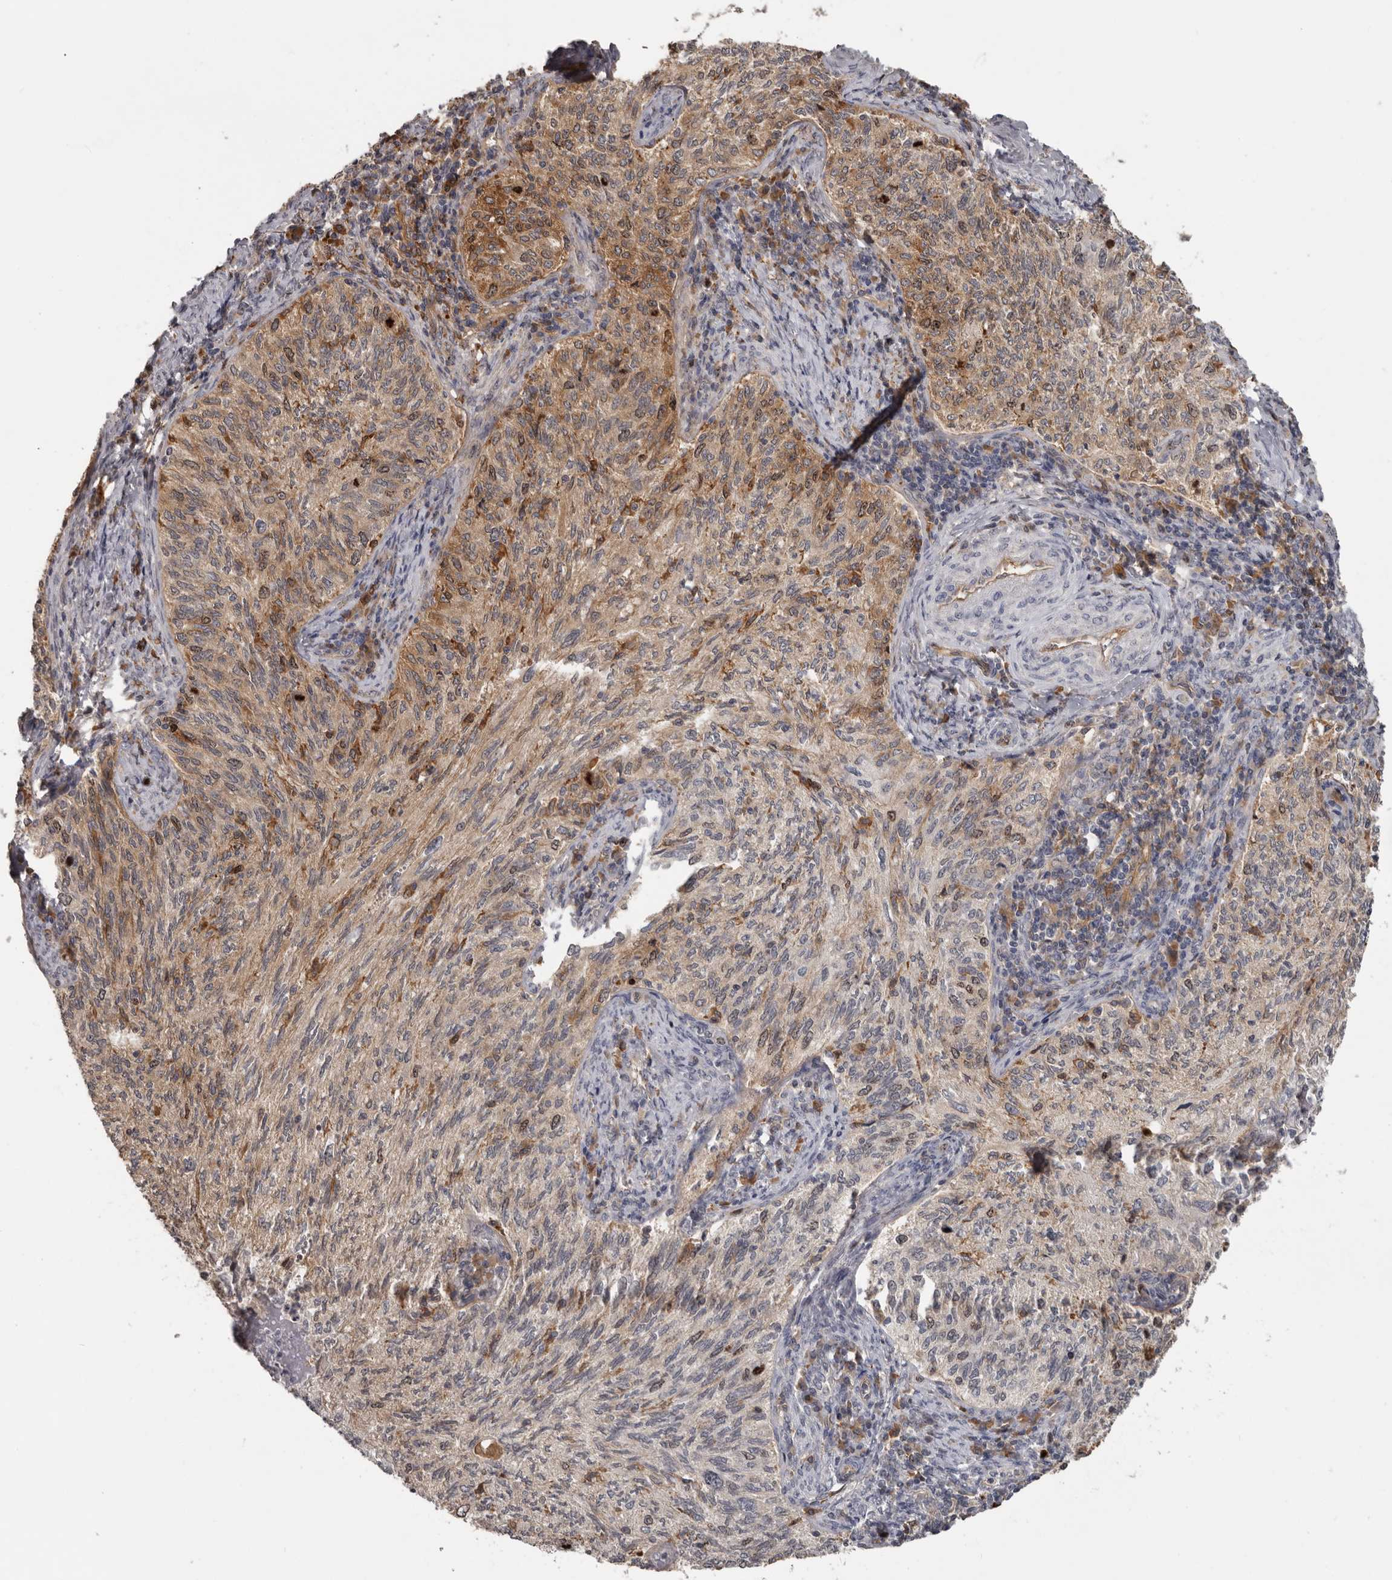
{"staining": {"intensity": "moderate", "quantity": "25%-75%", "location": "cytoplasmic/membranous"}, "tissue": "cervical cancer", "cell_type": "Tumor cells", "image_type": "cancer", "snomed": [{"axis": "morphology", "description": "Squamous cell carcinoma, NOS"}, {"axis": "topography", "description": "Cervix"}], "caption": "Human cervical cancer stained for a protein (brown) shows moderate cytoplasmic/membranous positive positivity in approximately 25%-75% of tumor cells.", "gene": "CDCA8", "patient": {"sex": "female", "age": 30}}